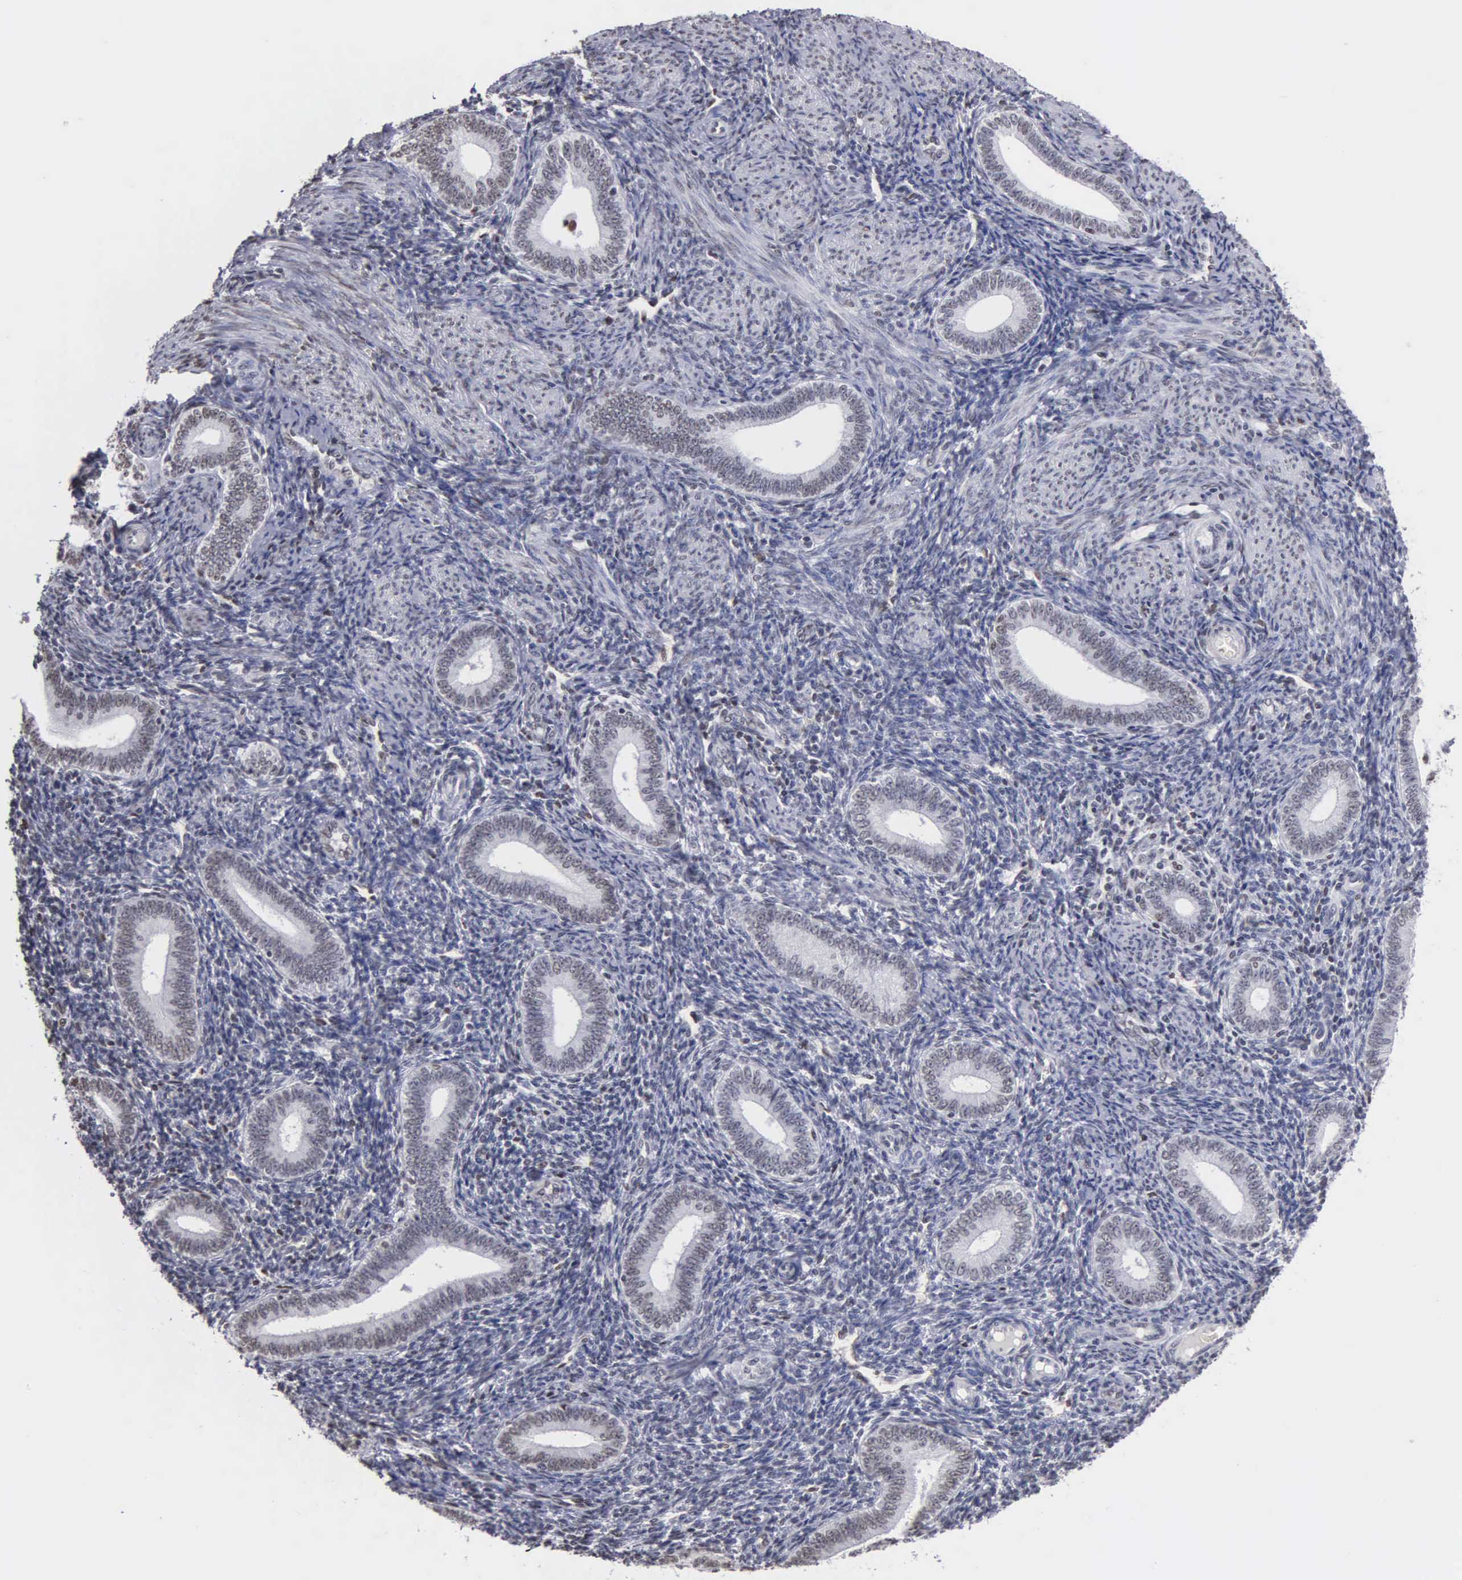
{"staining": {"intensity": "moderate", "quantity": "25%-75%", "location": "nuclear"}, "tissue": "endometrium", "cell_type": "Cells in endometrial stroma", "image_type": "normal", "snomed": [{"axis": "morphology", "description": "Normal tissue, NOS"}, {"axis": "topography", "description": "Endometrium"}], "caption": "Immunohistochemical staining of benign human endometrium demonstrates moderate nuclear protein staining in approximately 25%-75% of cells in endometrial stroma.", "gene": "CCNG1", "patient": {"sex": "female", "age": 35}}